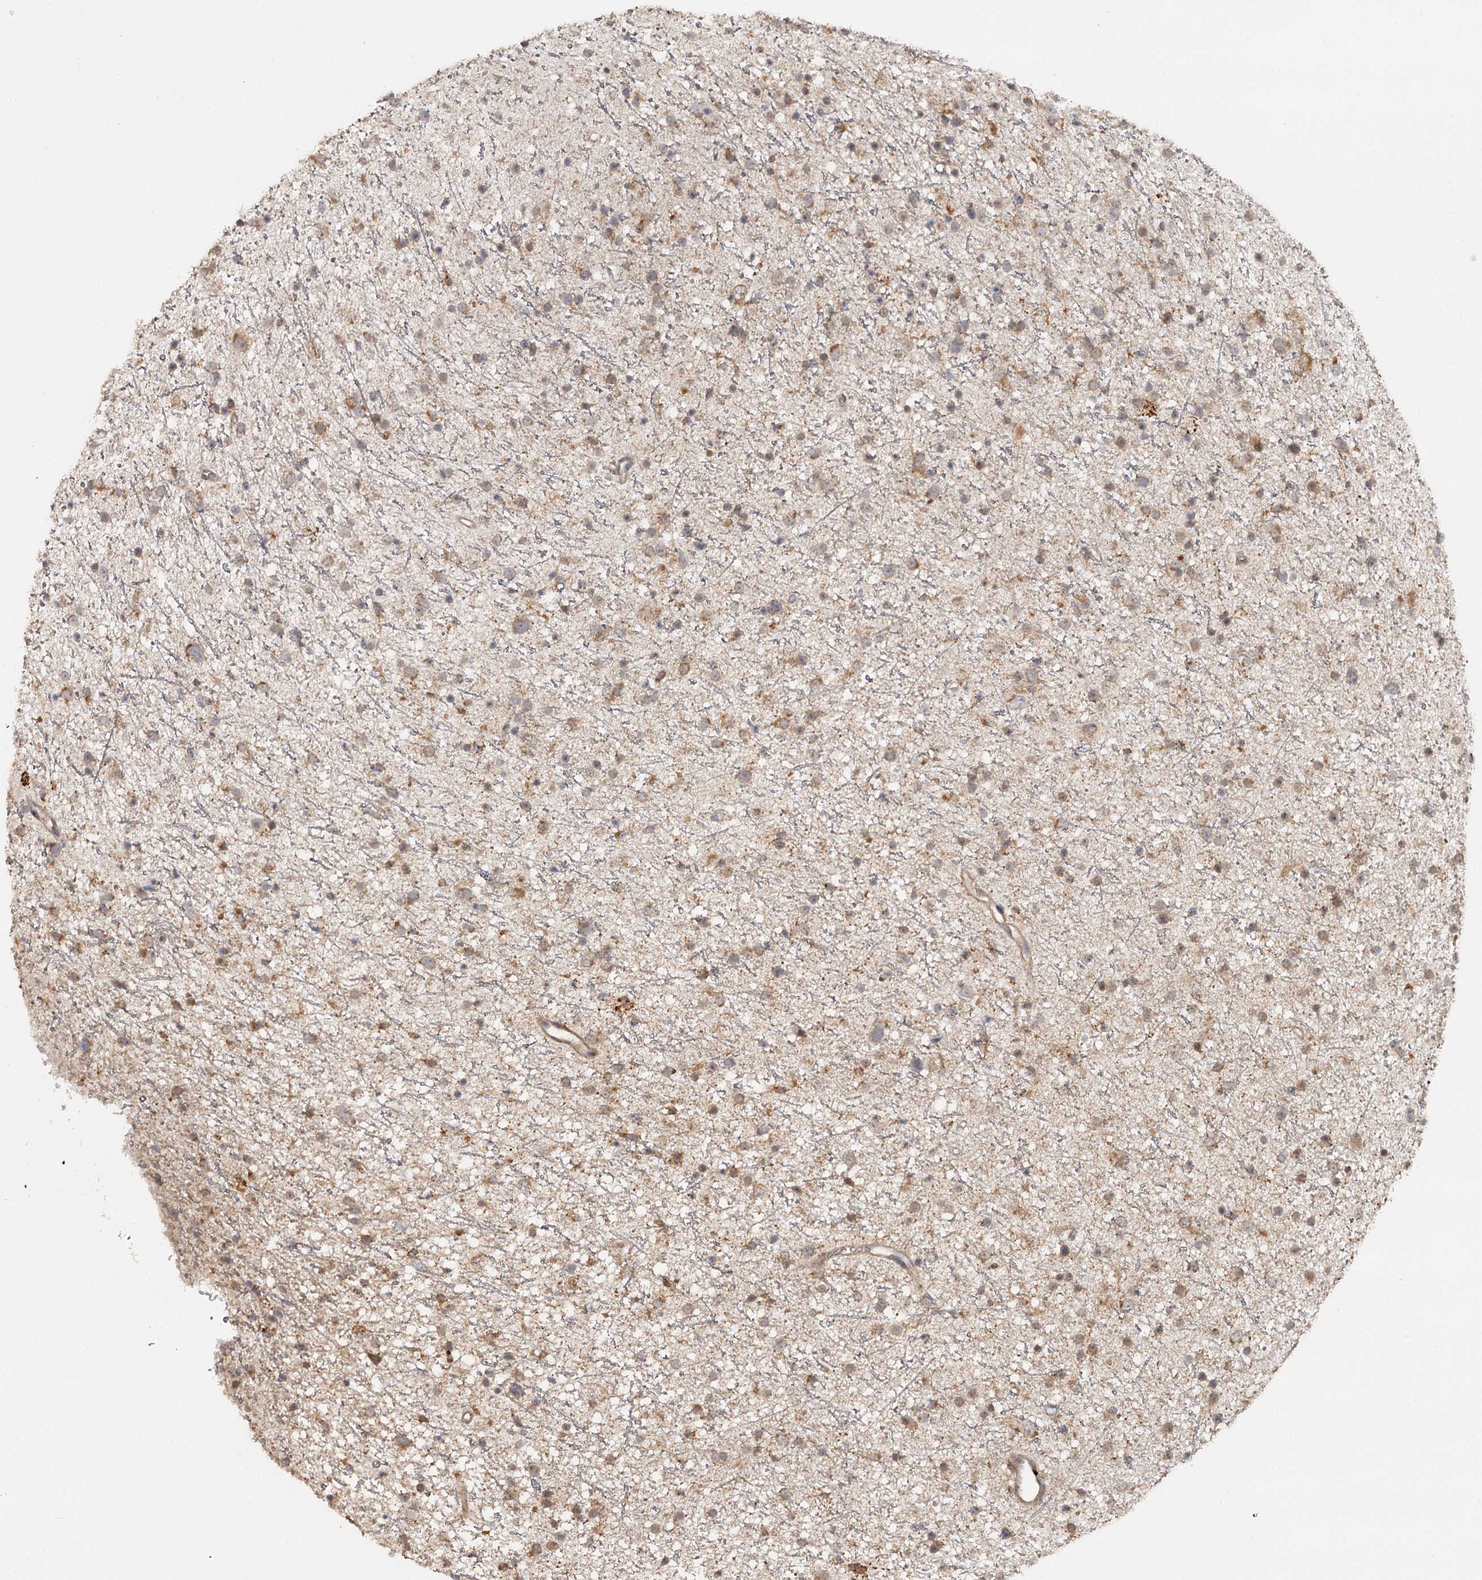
{"staining": {"intensity": "moderate", "quantity": "25%-75%", "location": "cytoplasmic/membranous"}, "tissue": "glioma", "cell_type": "Tumor cells", "image_type": "cancer", "snomed": [{"axis": "morphology", "description": "Glioma, malignant, Low grade"}, {"axis": "topography", "description": "Cerebral cortex"}], "caption": "This is an image of immunohistochemistry (IHC) staining of glioma, which shows moderate staining in the cytoplasmic/membranous of tumor cells.", "gene": "FAXC", "patient": {"sex": "female", "age": 39}}